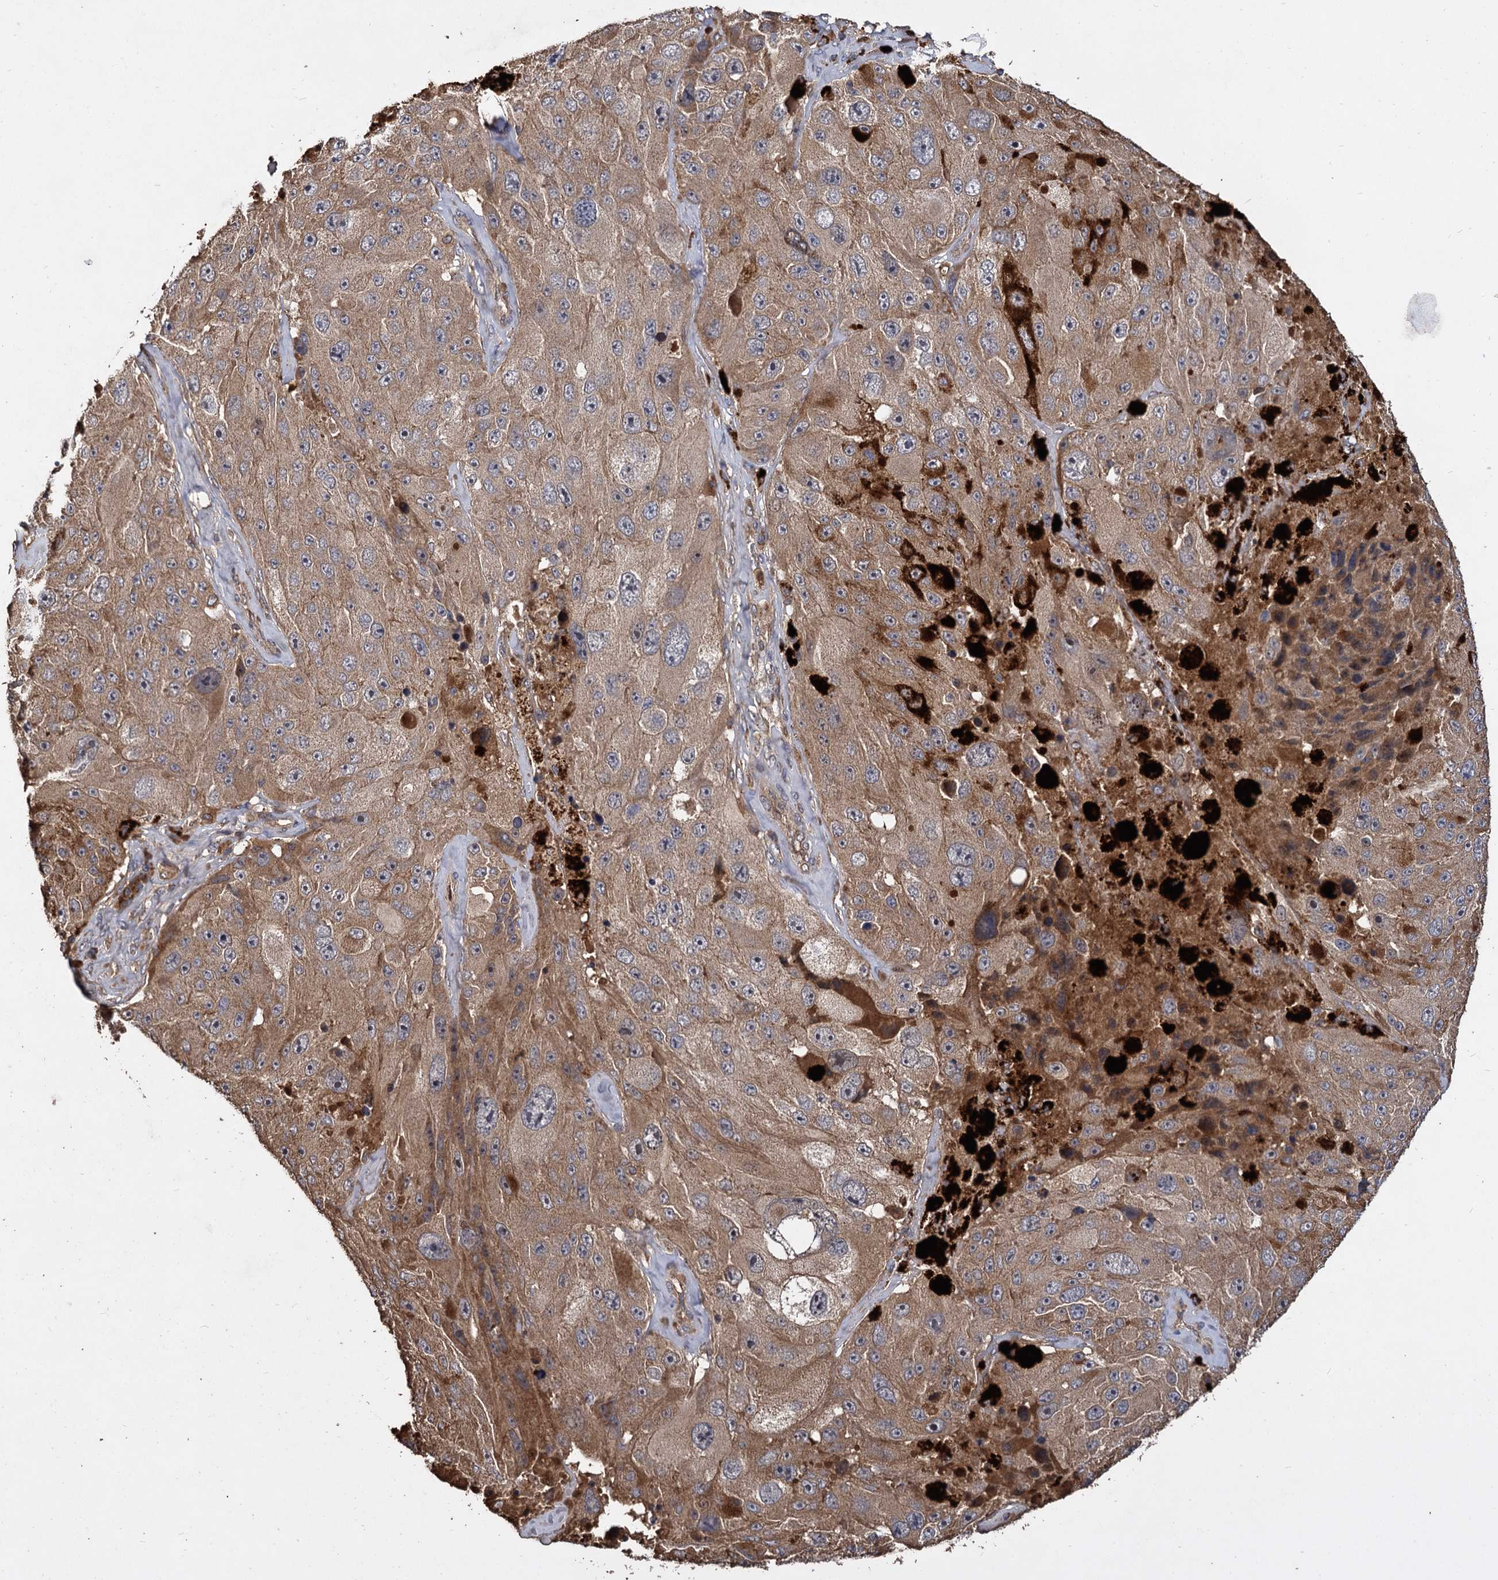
{"staining": {"intensity": "moderate", "quantity": ">75%", "location": "cytoplasmic/membranous"}, "tissue": "melanoma", "cell_type": "Tumor cells", "image_type": "cancer", "snomed": [{"axis": "morphology", "description": "Malignant melanoma, Metastatic site"}, {"axis": "topography", "description": "Lymph node"}], "caption": "Malignant melanoma (metastatic site) tissue exhibits moderate cytoplasmic/membranous staining in approximately >75% of tumor cells, visualized by immunohistochemistry.", "gene": "GCLC", "patient": {"sex": "male", "age": 62}}